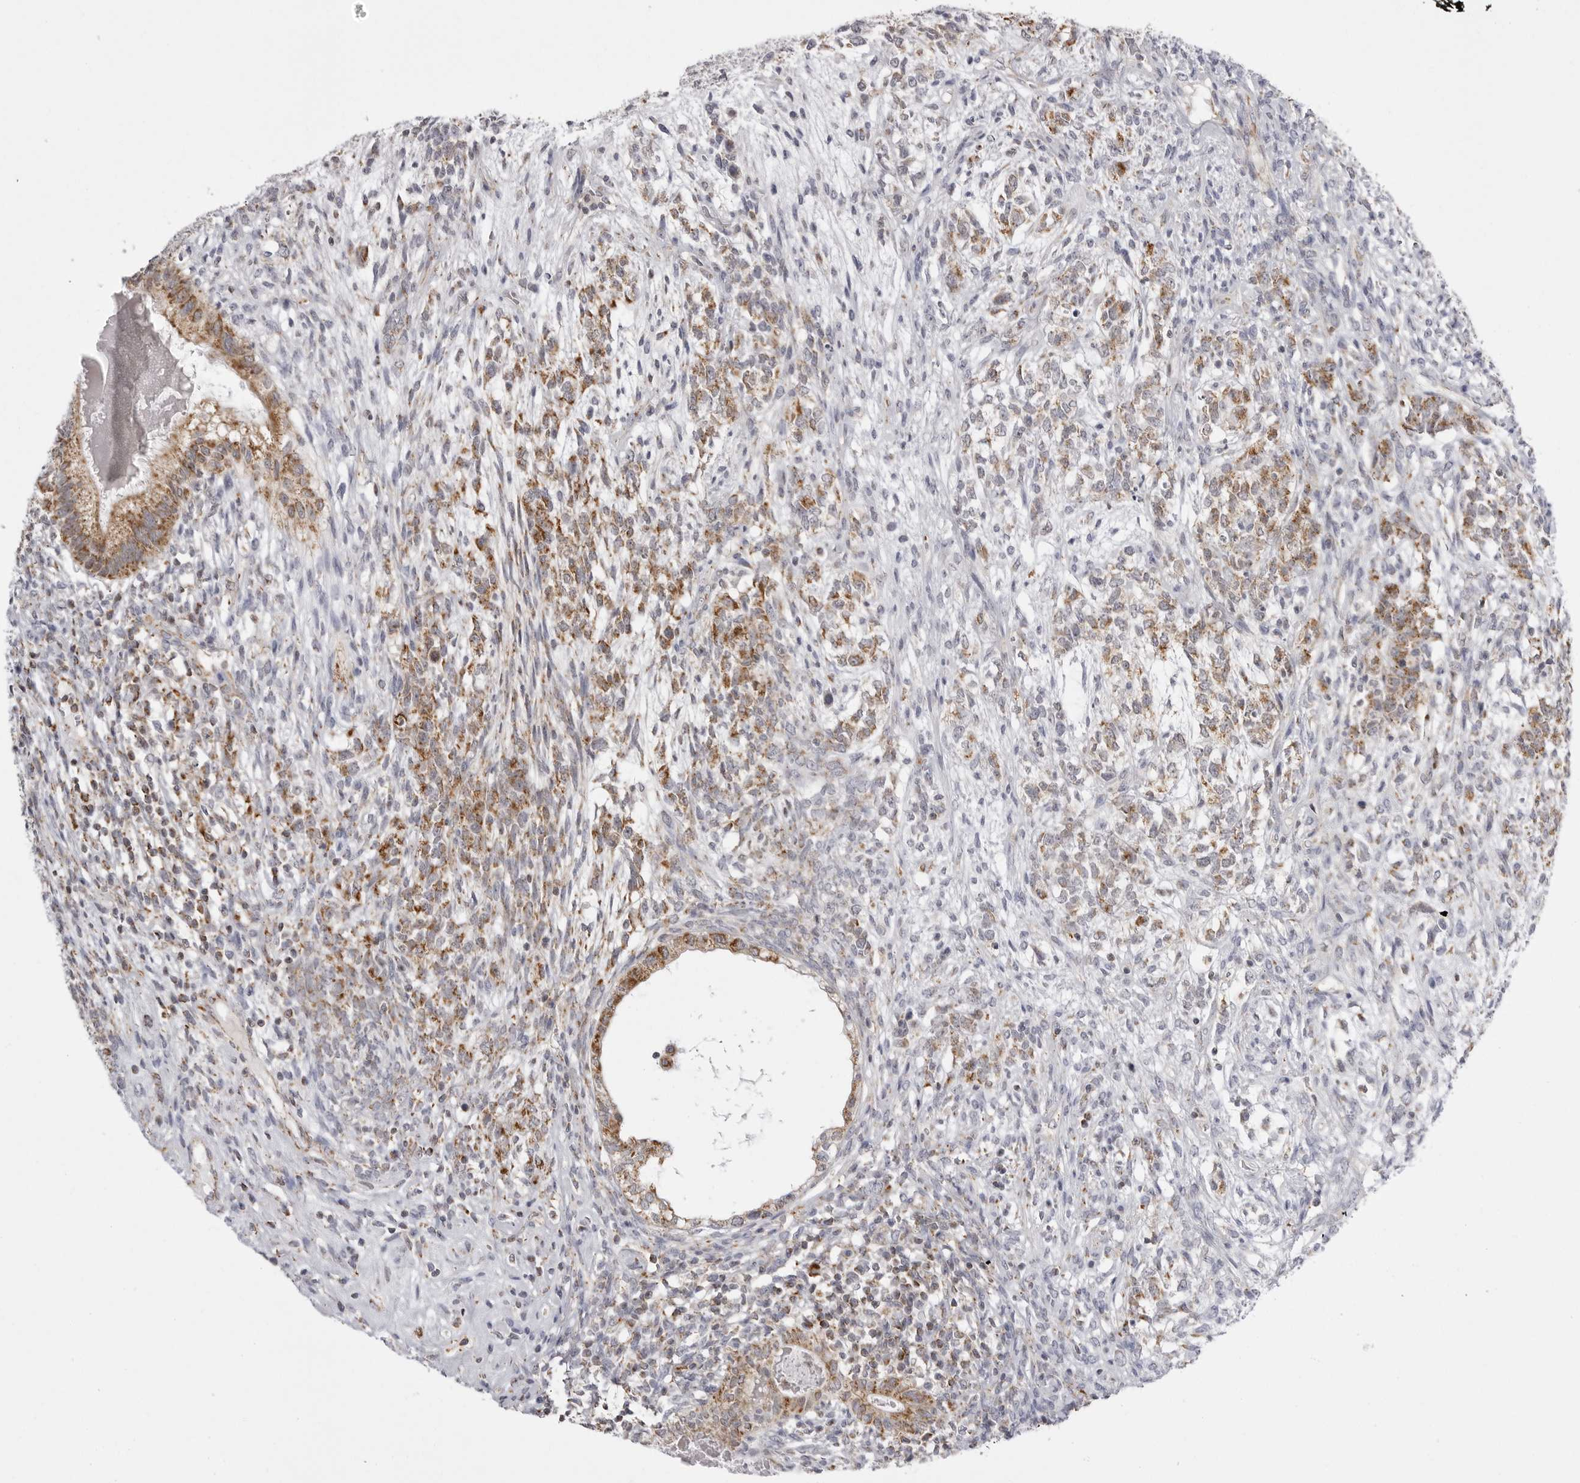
{"staining": {"intensity": "moderate", "quantity": ">75%", "location": "cytoplasmic/membranous"}, "tissue": "testis cancer", "cell_type": "Tumor cells", "image_type": "cancer", "snomed": [{"axis": "morphology", "description": "Seminoma, NOS"}, {"axis": "morphology", "description": "Carcinoma, Embryonal, NOS"}, {"axis": "topography", "description": "Testis"}], "caption": "Immunohistochemical staining of human embryonal carcinoma (testis) shows medium levels of moderate cytoplasmic/membranous positivity in about >75% of tumor cells. Ihc stains the protein in brown and the nuclei are stained blue.", "gene": "TUFM", "patient": {"sex": "male", "age": 28}}